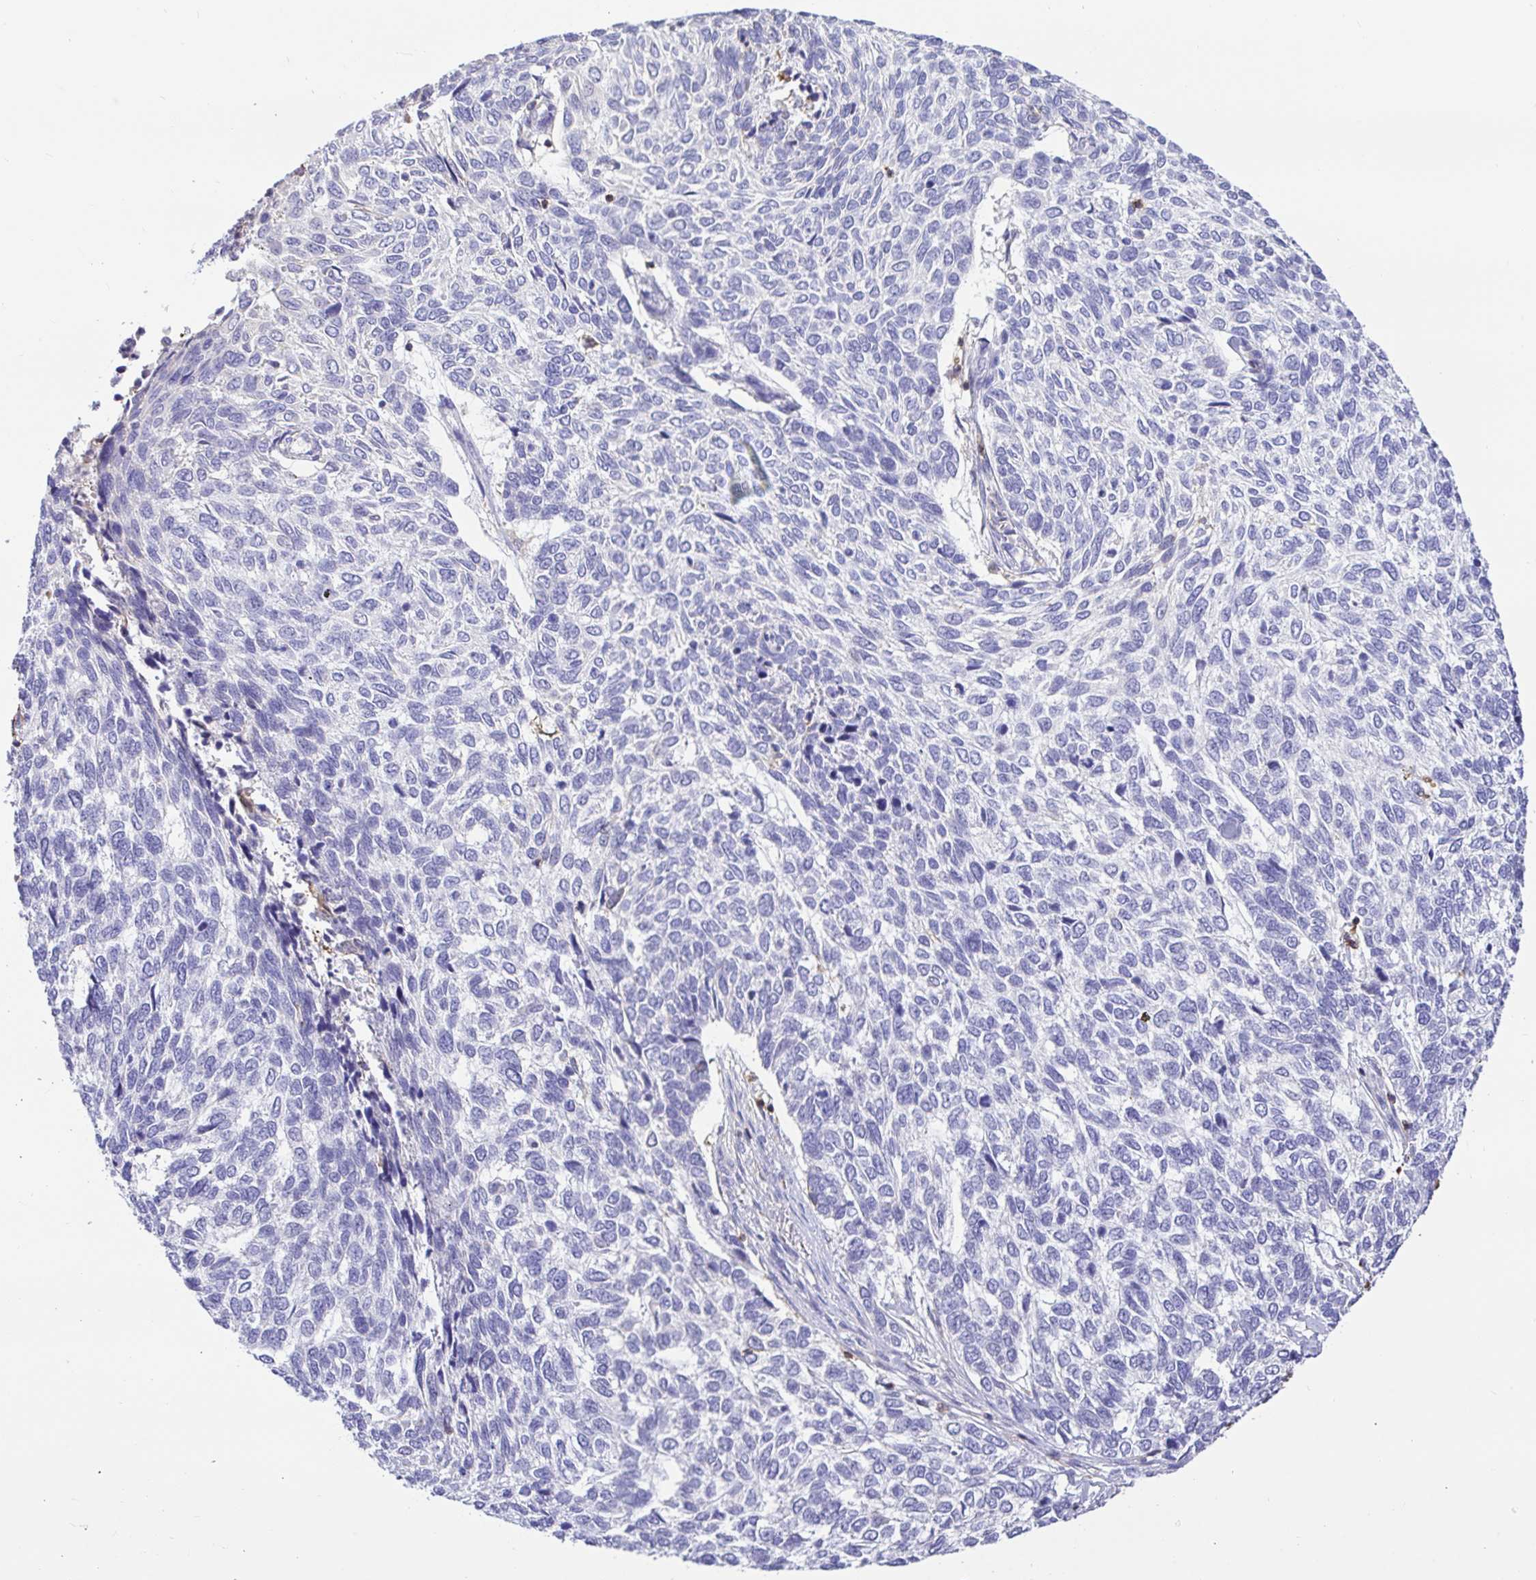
{"staining": {"intensity": "negative", "quantity": "none", "location": "none"}, "tissue": "skin cancer", "cell_type": "Tumor cells", "image_type": "cancer", "snomed": [{"axis": "morphology", "description": "Basal cell carcinoma"}, {"axis": "topography", "description": "Skin"}], "caption": "A high-resolution histopathology image shows immunohistochemistry (IHC) staining of skin cancer (basal cell carcinoma), which reveals no significant staining in tumor cells. (Brightfield microscopy of DAB (3,3'-diaminobenzidine) immunohistochemistry at high magnification).", "gene": "SKAP1", "patient": {"sex": "female", "age": 65}}